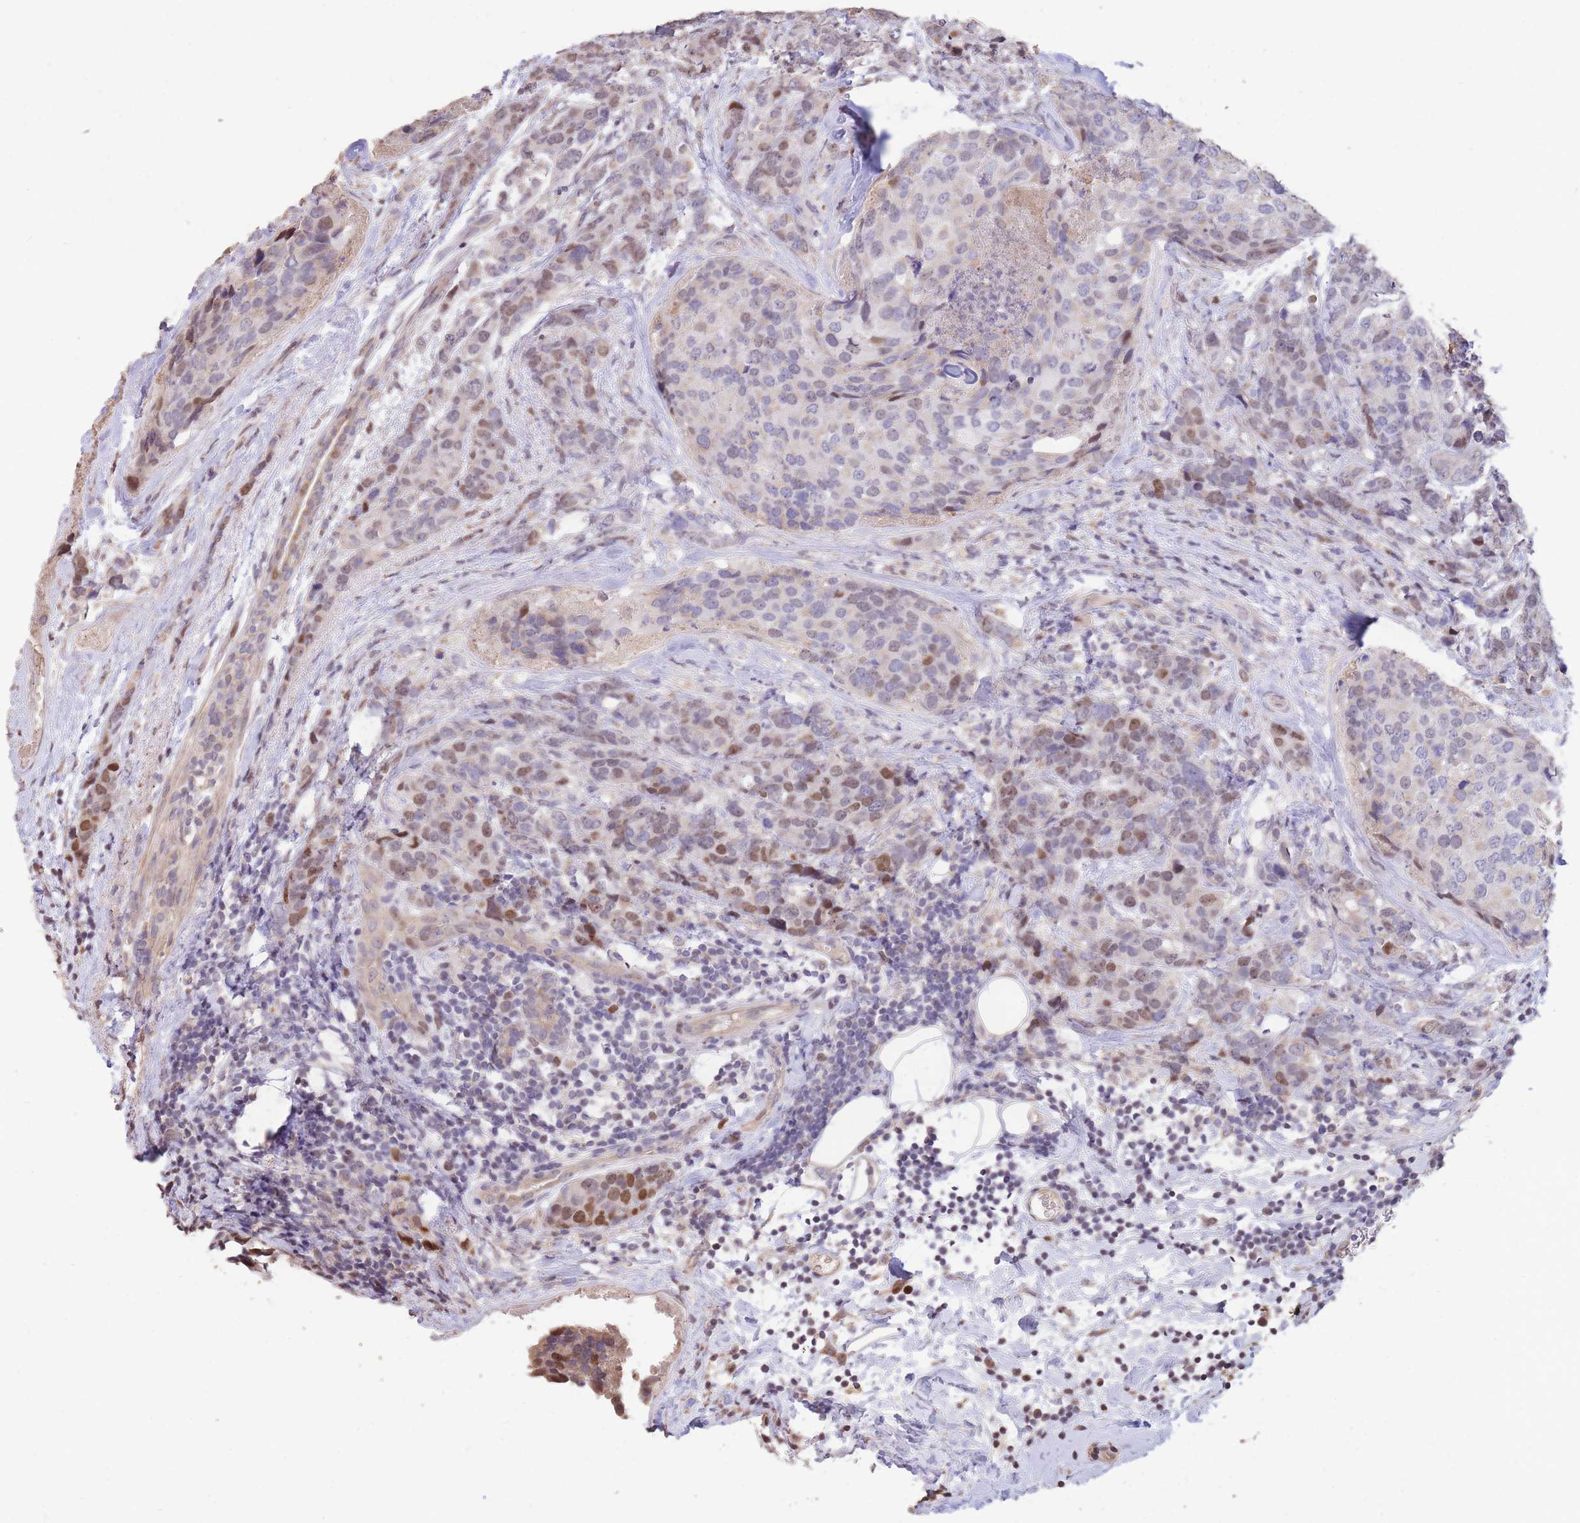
{"staining": {"intensity": "moderate", "quantity": "<25%", "location": "nuclear"}, "tissue": "breast cancer", "cell_type": "Tumor cells", "image_type": "cancer", "snomed": [{"axis": "morphology", "description": "Lobular carcinoma"}, {"axis": "topography", "description": "Breast"}], "caption": "A brown stain shows moderate nuclear expression of a protein in breast cancer (lobular carcinoma) tumor cells.", "gene": "RGS14", "patient": {"sex": "female", "age": 59}}